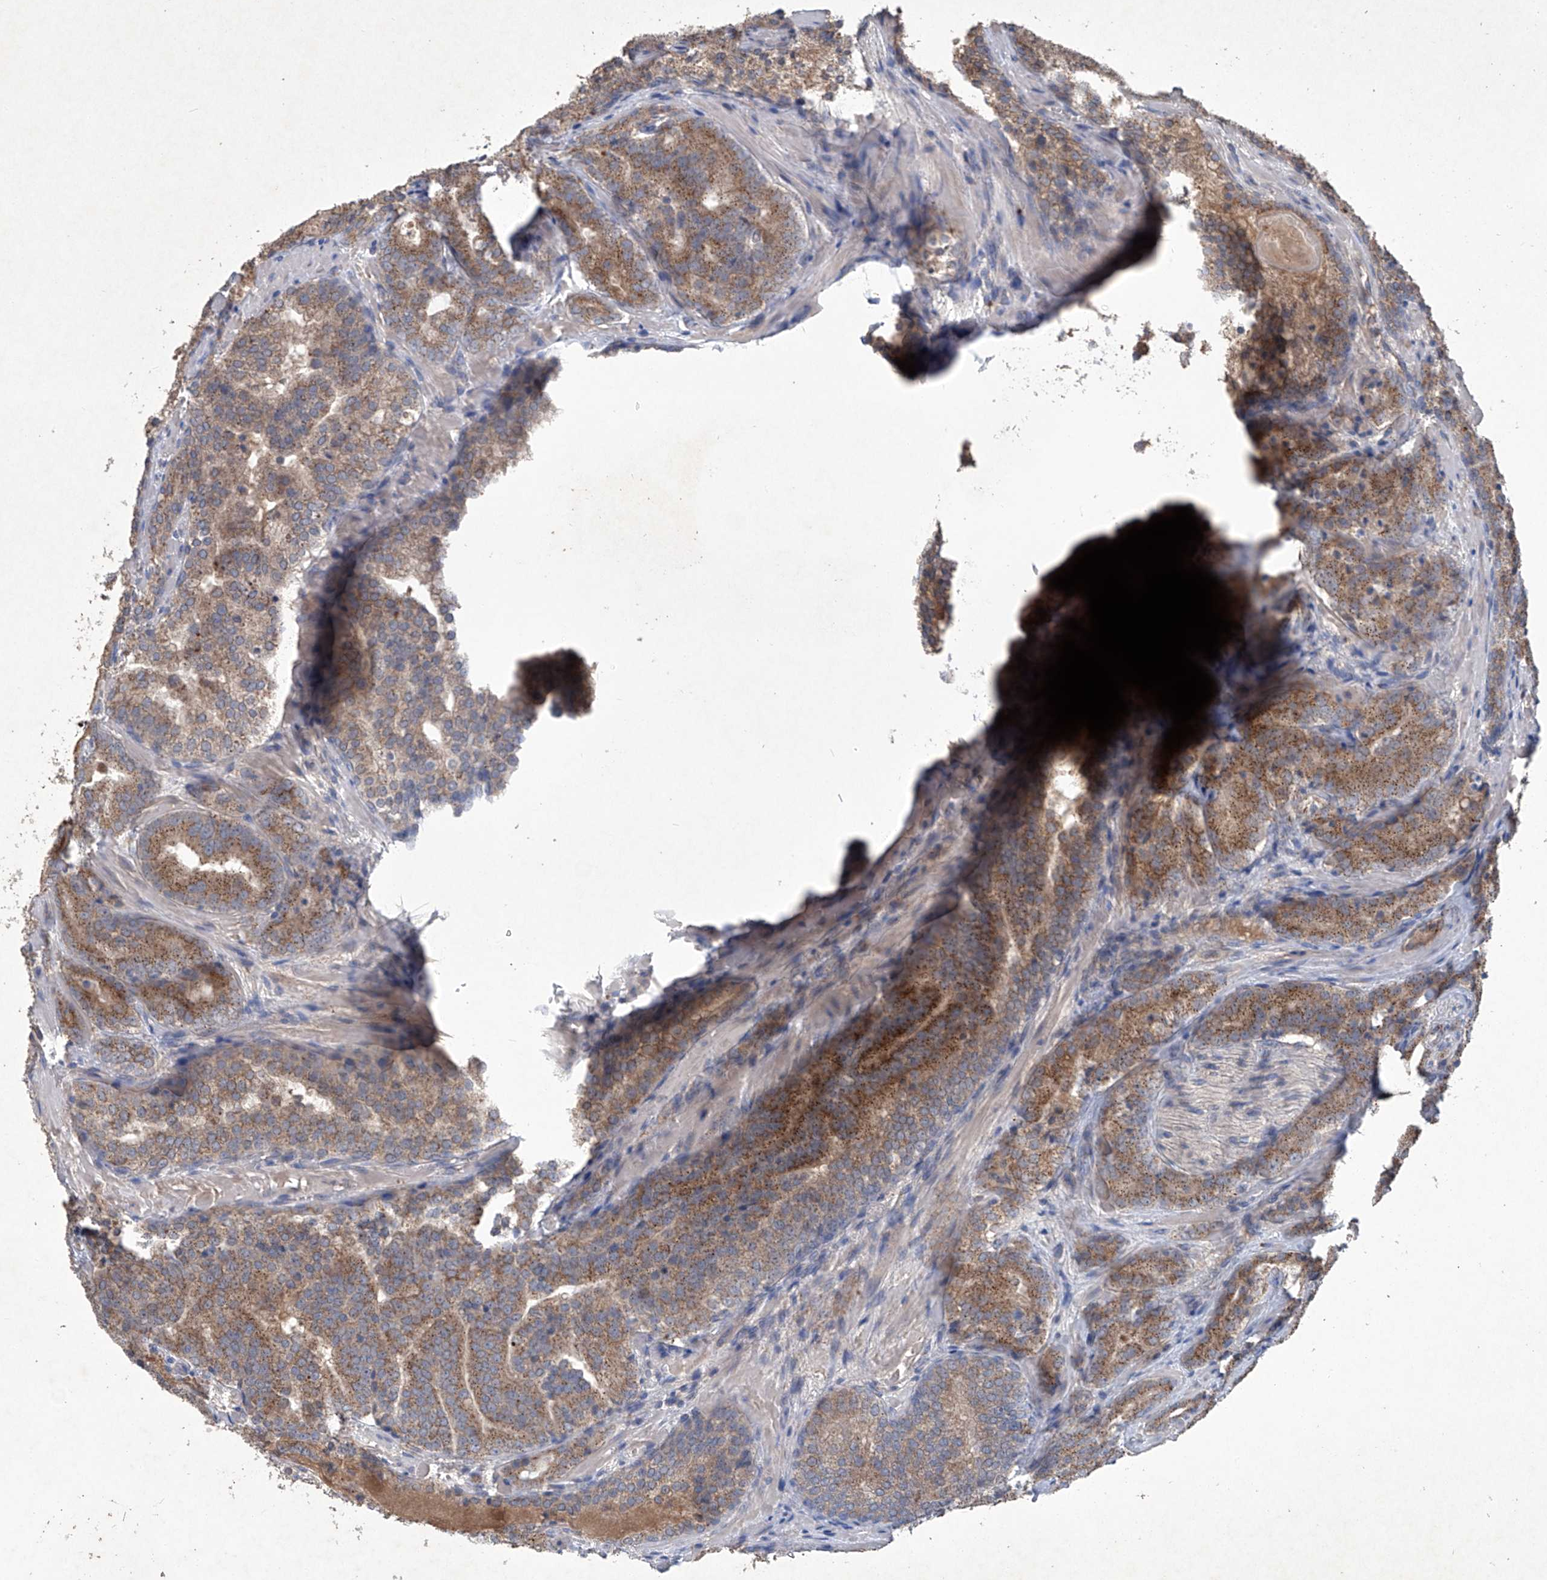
{"staining": {"intensity": "moderate", "quantity": ">75%", "location": "cytoplasmic/membranous"}, "tissue": "prostate cancer", "cell_type": "Tumor cells", "image_type": "cancer", "snomed": [{"axis": "morphology", "description": "Adenocarcinoma, High grade"}, {"axis": "topography", "description": "Prostate"}], "caption": "Tumor cells show medium levels of moderate cytoplasmic/membranous staining in approximately >75% of cells in high-grade adenocarcinoma (prostate).", "gene": "PCSK5", "patient": {"sex": "male", "age": 57}}